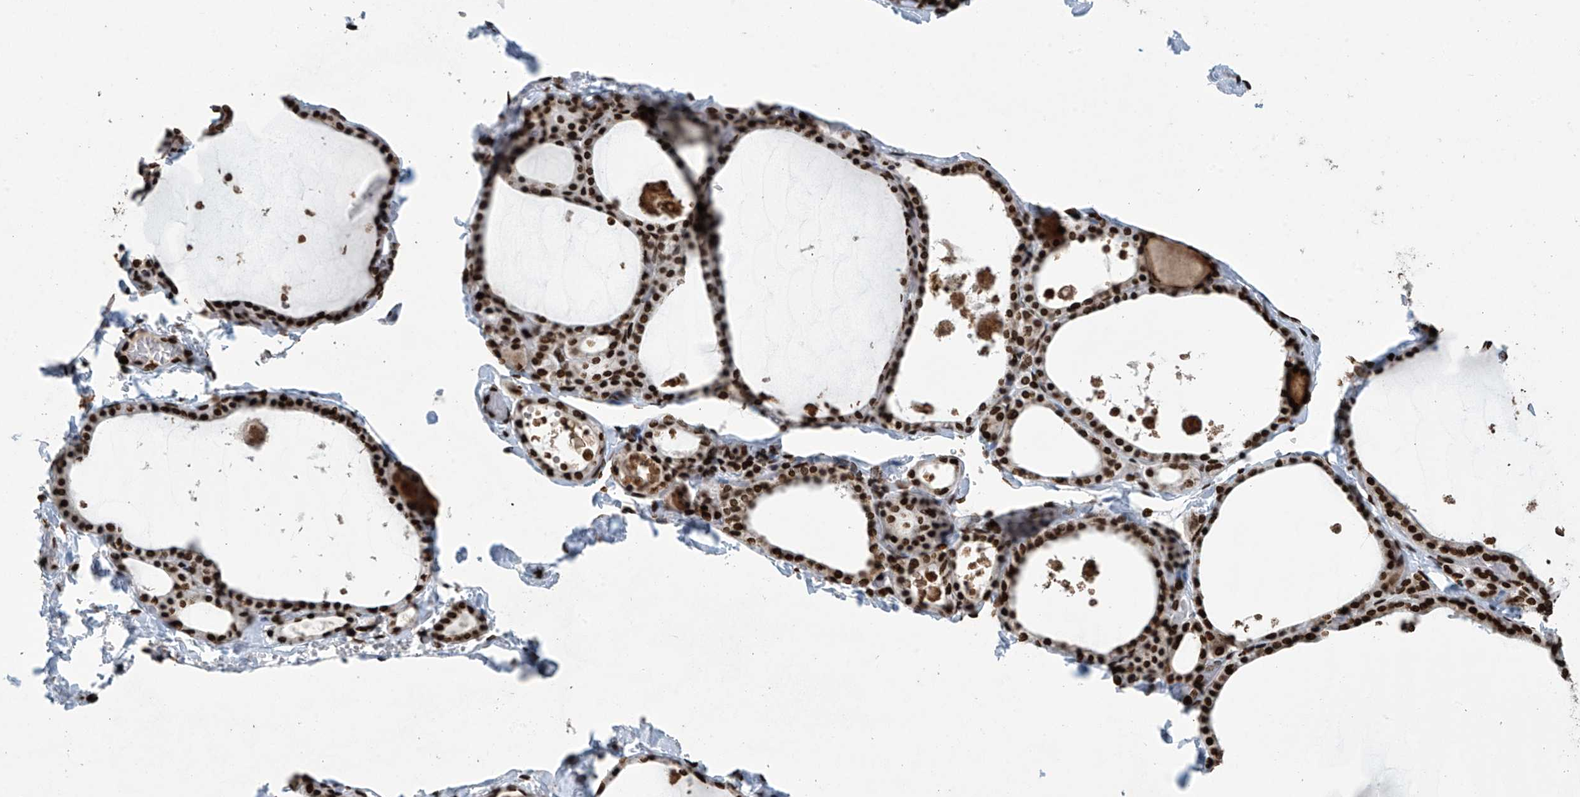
{"staining": {"intensity": "strong", "quantity": ">75%", "location": "nuclear"}, "tissue": "thyroid gland", "cell_type": "Glandular cells", "image_type": "normal", "snomed": [{"axis": "morphology", "description": "Normal tissue, NOS"}, {"axis": "topography", "description": "Thyroid gland"}], "caption": "DAB immunohistochemical staining of normal thyroid gland reveals strong nuclear protein positivity in approximately >75% of glandular cells.", "gene": "H4C16", "patient": {"sex": "male", "age": 56}}